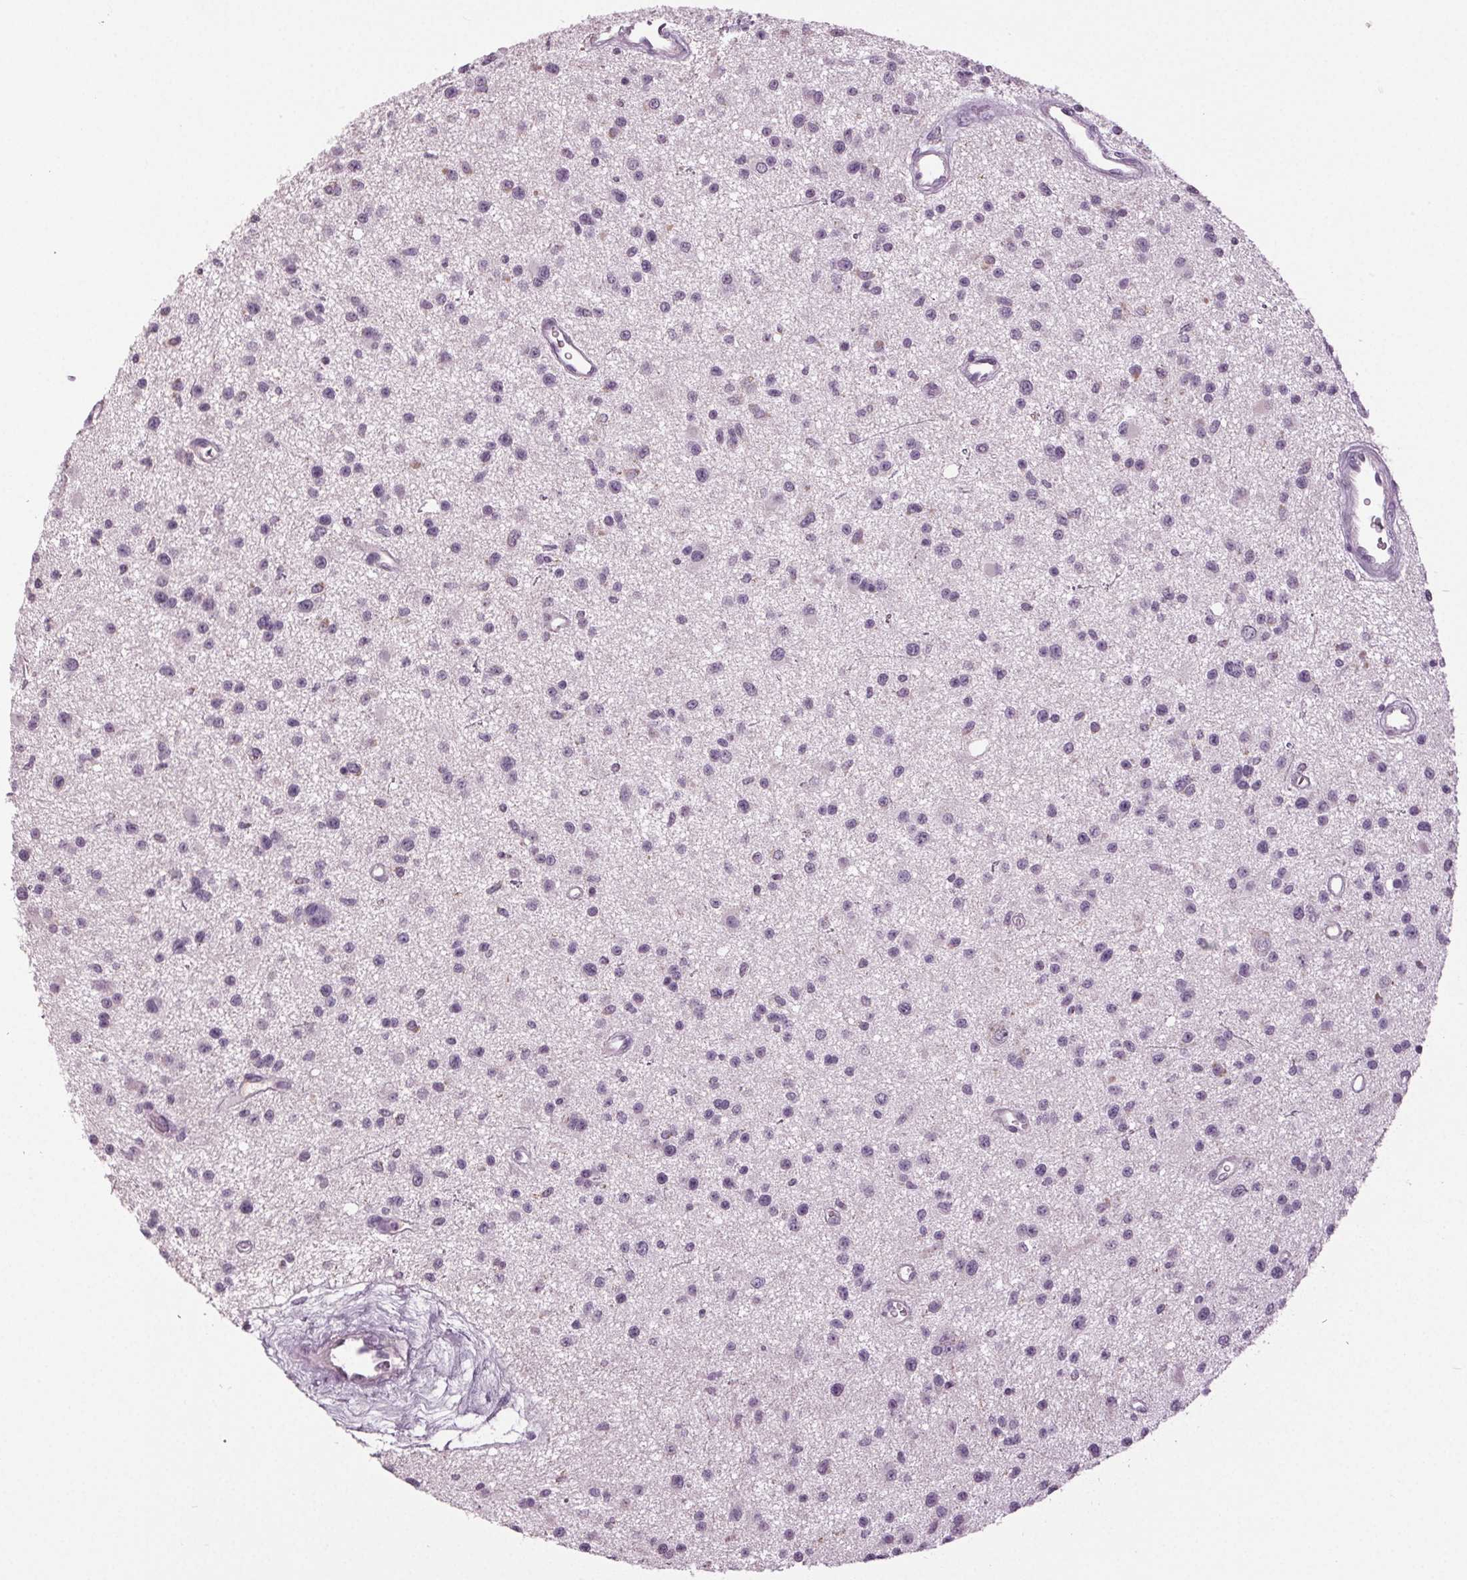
{"staining": {"intensity": "negative", "quantity": "none", "location": "none"}, "tissue": "glioma", "cell_type": "Tumor cells", "image_type": "cancer", "snomed": [{"axis": "morphology", "description": "Glioma, malignant, Low grade"}, {"axis": "topography", "description": "Brain"}], "caption": "Photomicrograph shows no significant protein expression in tumor cells of glioma.", "gene": "DNAH12", "patient": {"sex": "male", "age": 43}}